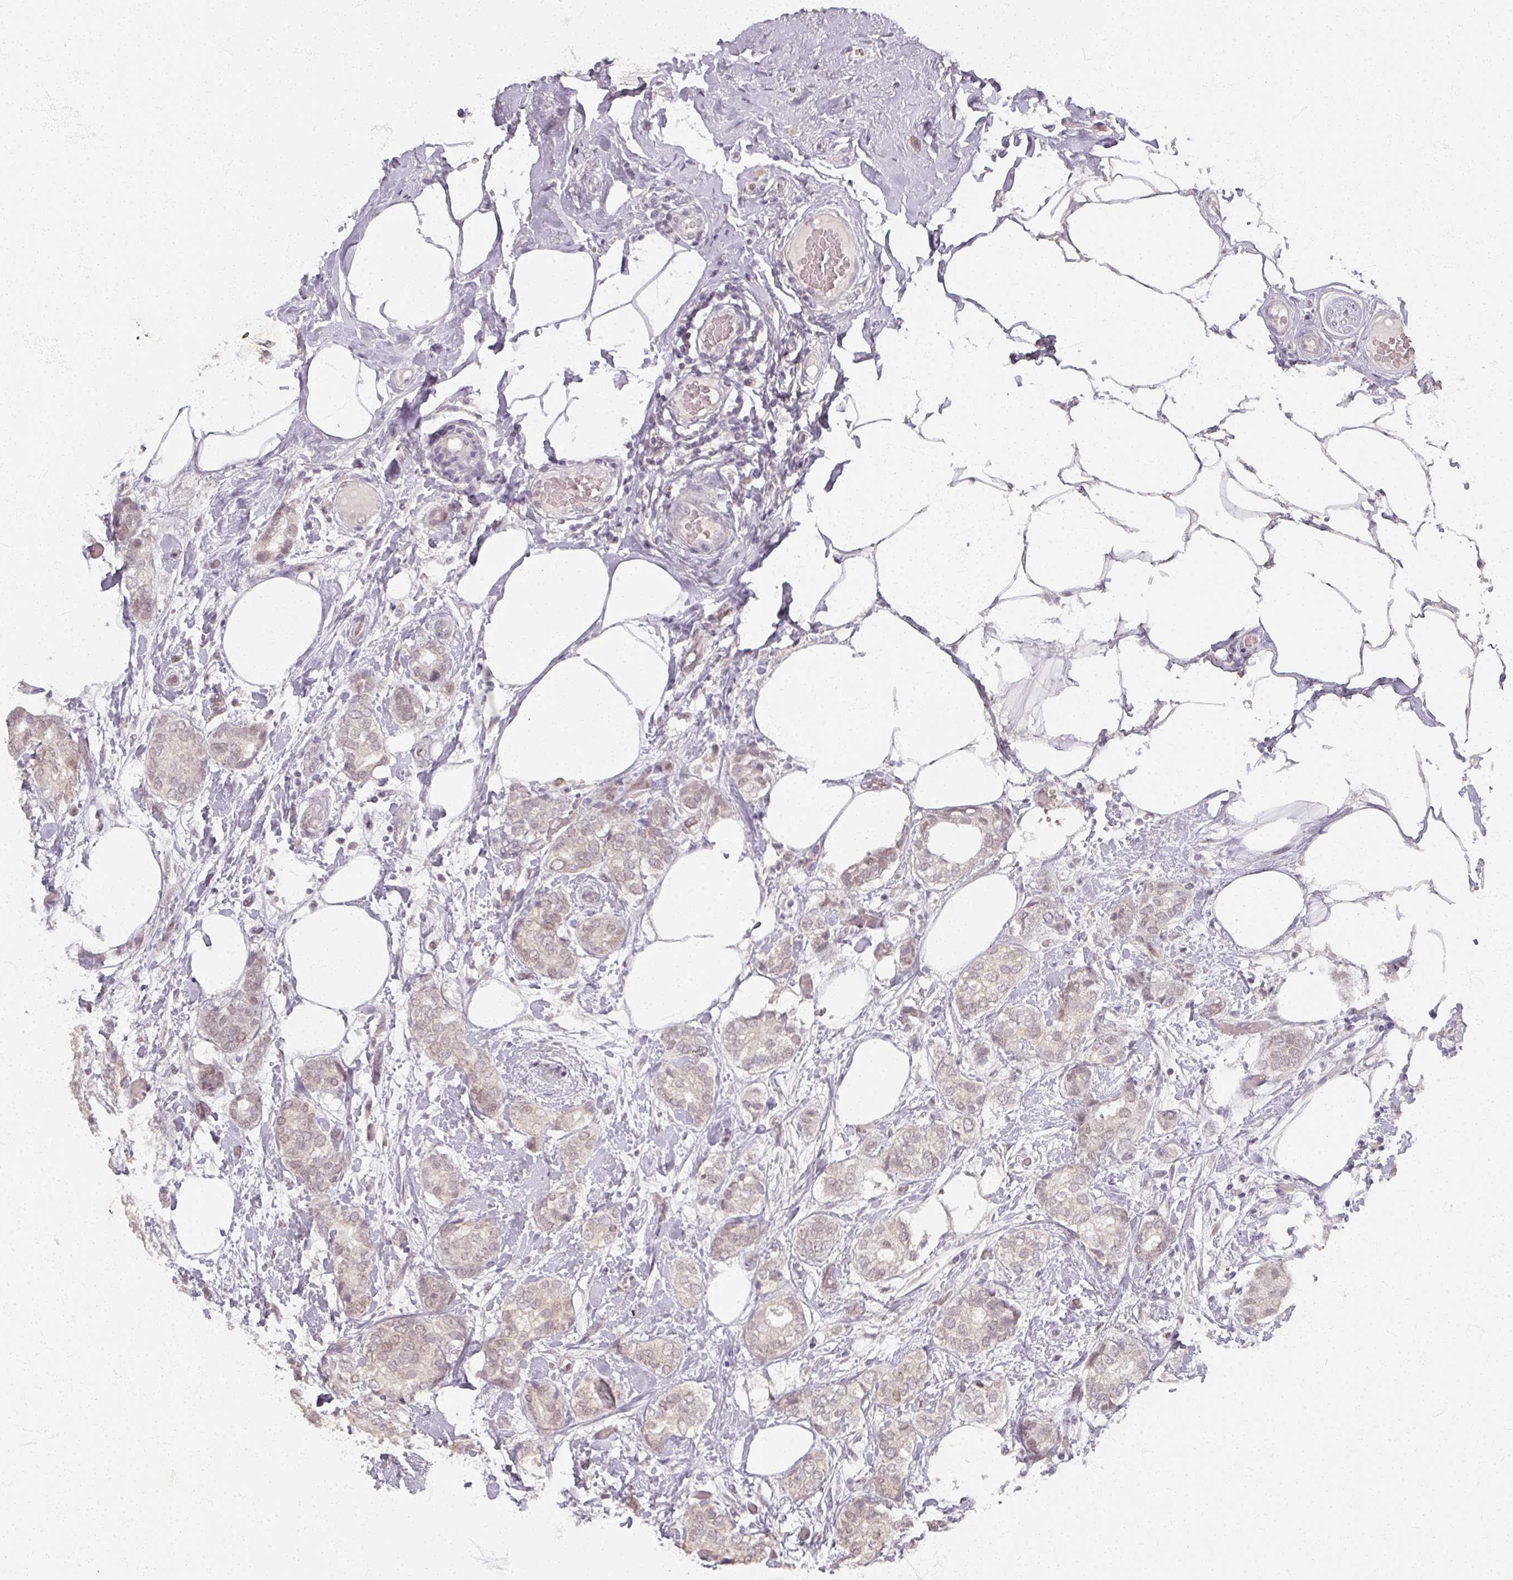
{"staining": {"intensity": "negative", "quantity": "none", "location": "none"}, "tissue": "breast cancer", "cell_type": "Tumor cells", "image_type": "cancer", "snomed": [{"axis": "morphology", "description": "Duct carcinoma"}, {"axis": "topography", "description": "Breast"}], "caption": "A high-resolution photomicrograph shows immunohistochemistry (IHC) staining of infiltrating ductal carcinoma (breast), which demonstrates no significant expression in tumor cells.", "gene": "SOX11", "patient": {"sex": "female", "age": 73}}